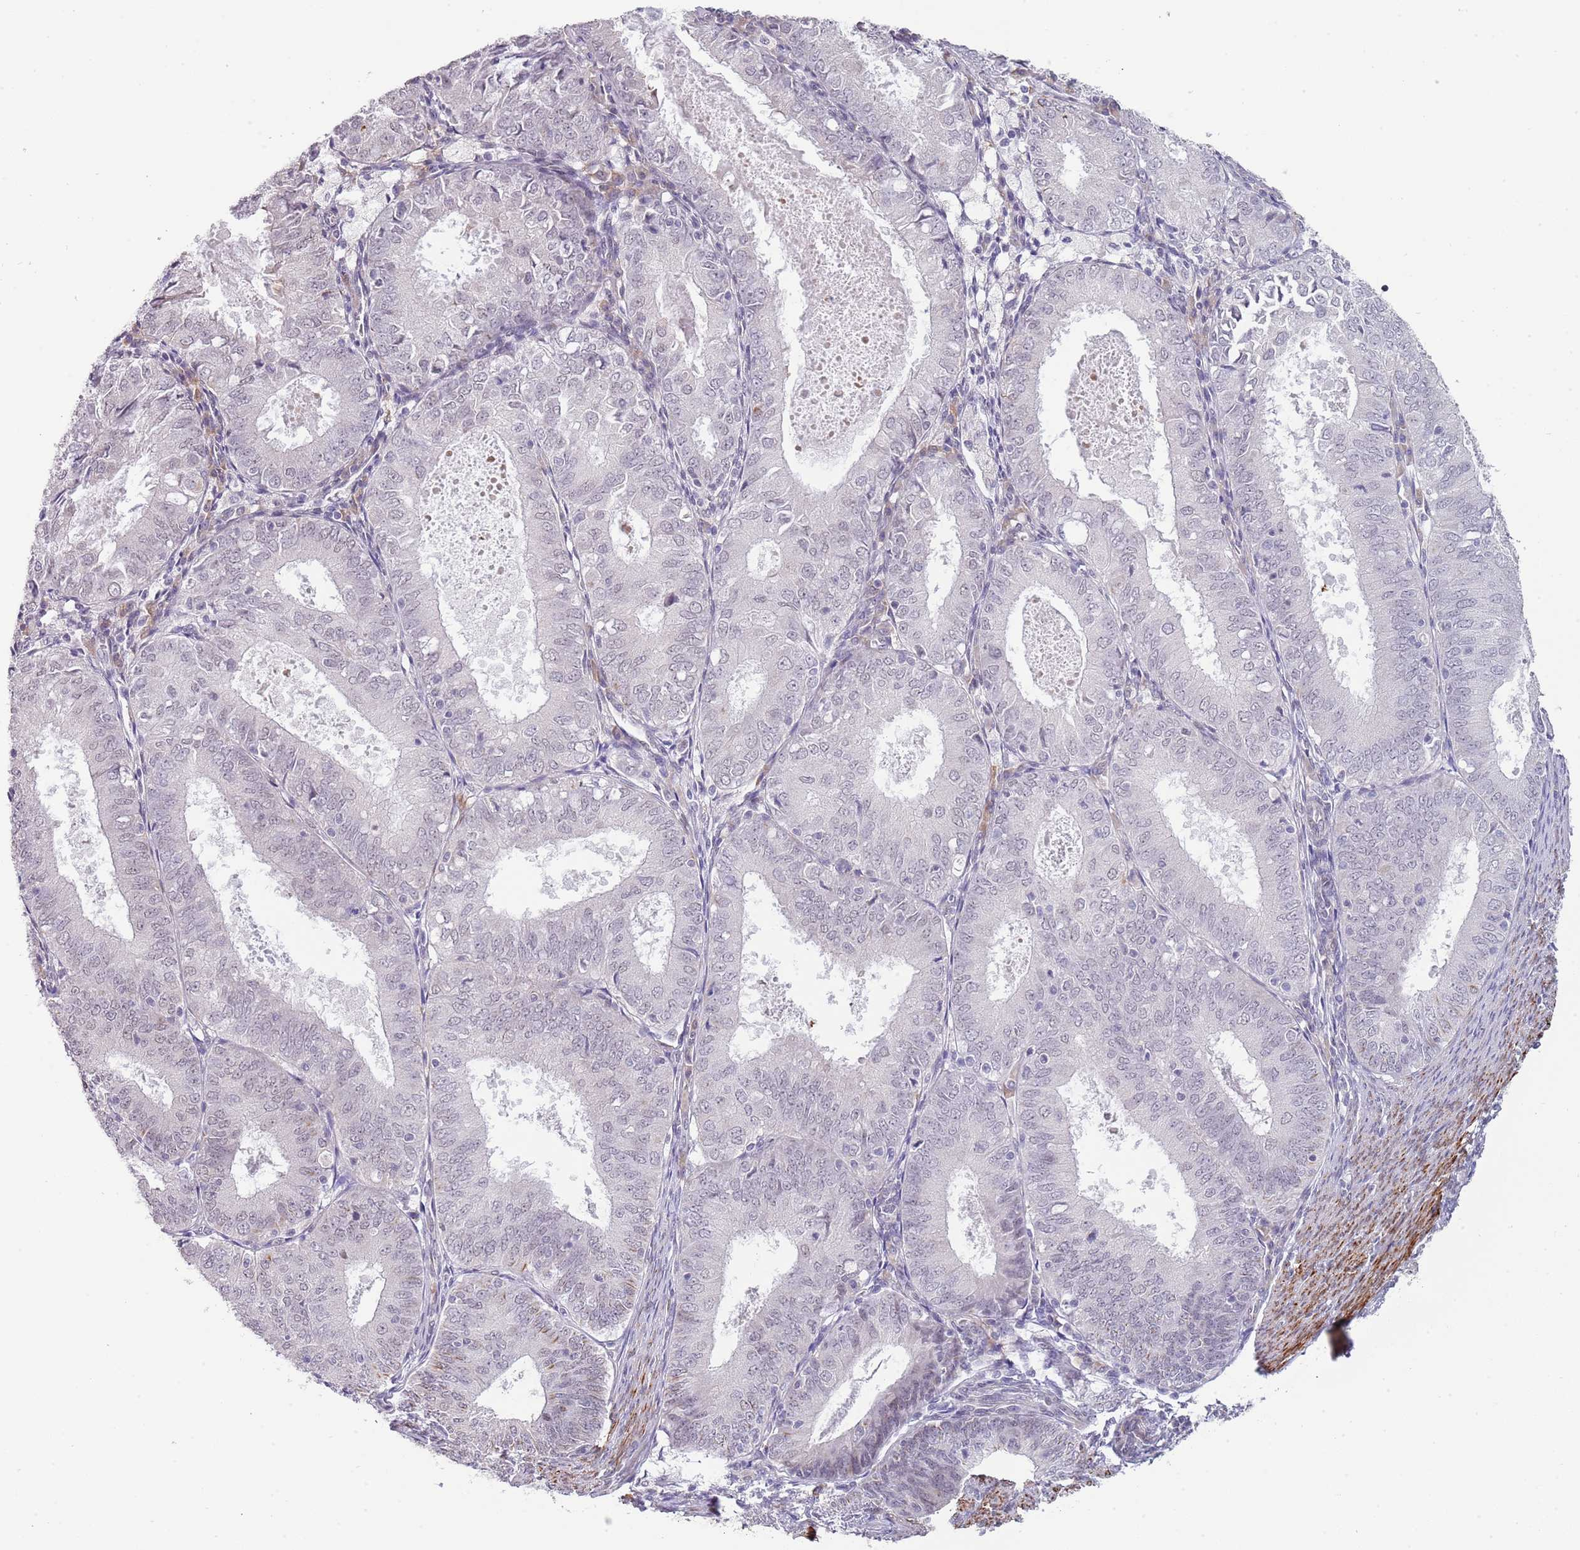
{"staining": {"intensity": "negative", "quantity": "none", "location": "none"}, "tissue": "endometrial cancer", "cell_type": "Tumor cells", "image_type": "cancer", "snomed": [{"axis": "morphology", "description": "Adenocarcinoma, NOS"}, {"axis": "topography", "description": "Endometrium"}], "caption": "Tumor cells are negative for protein expression in human endometrial adenocarcinoma. Brightfield microscopy of IHC stained with DAB (3,3'-diaminobenzidine) (brown) and hematoxylin (blue), captured at high magnification.", "gene": "NBPF3", "patient": {"sex": "female", "age": 57}}